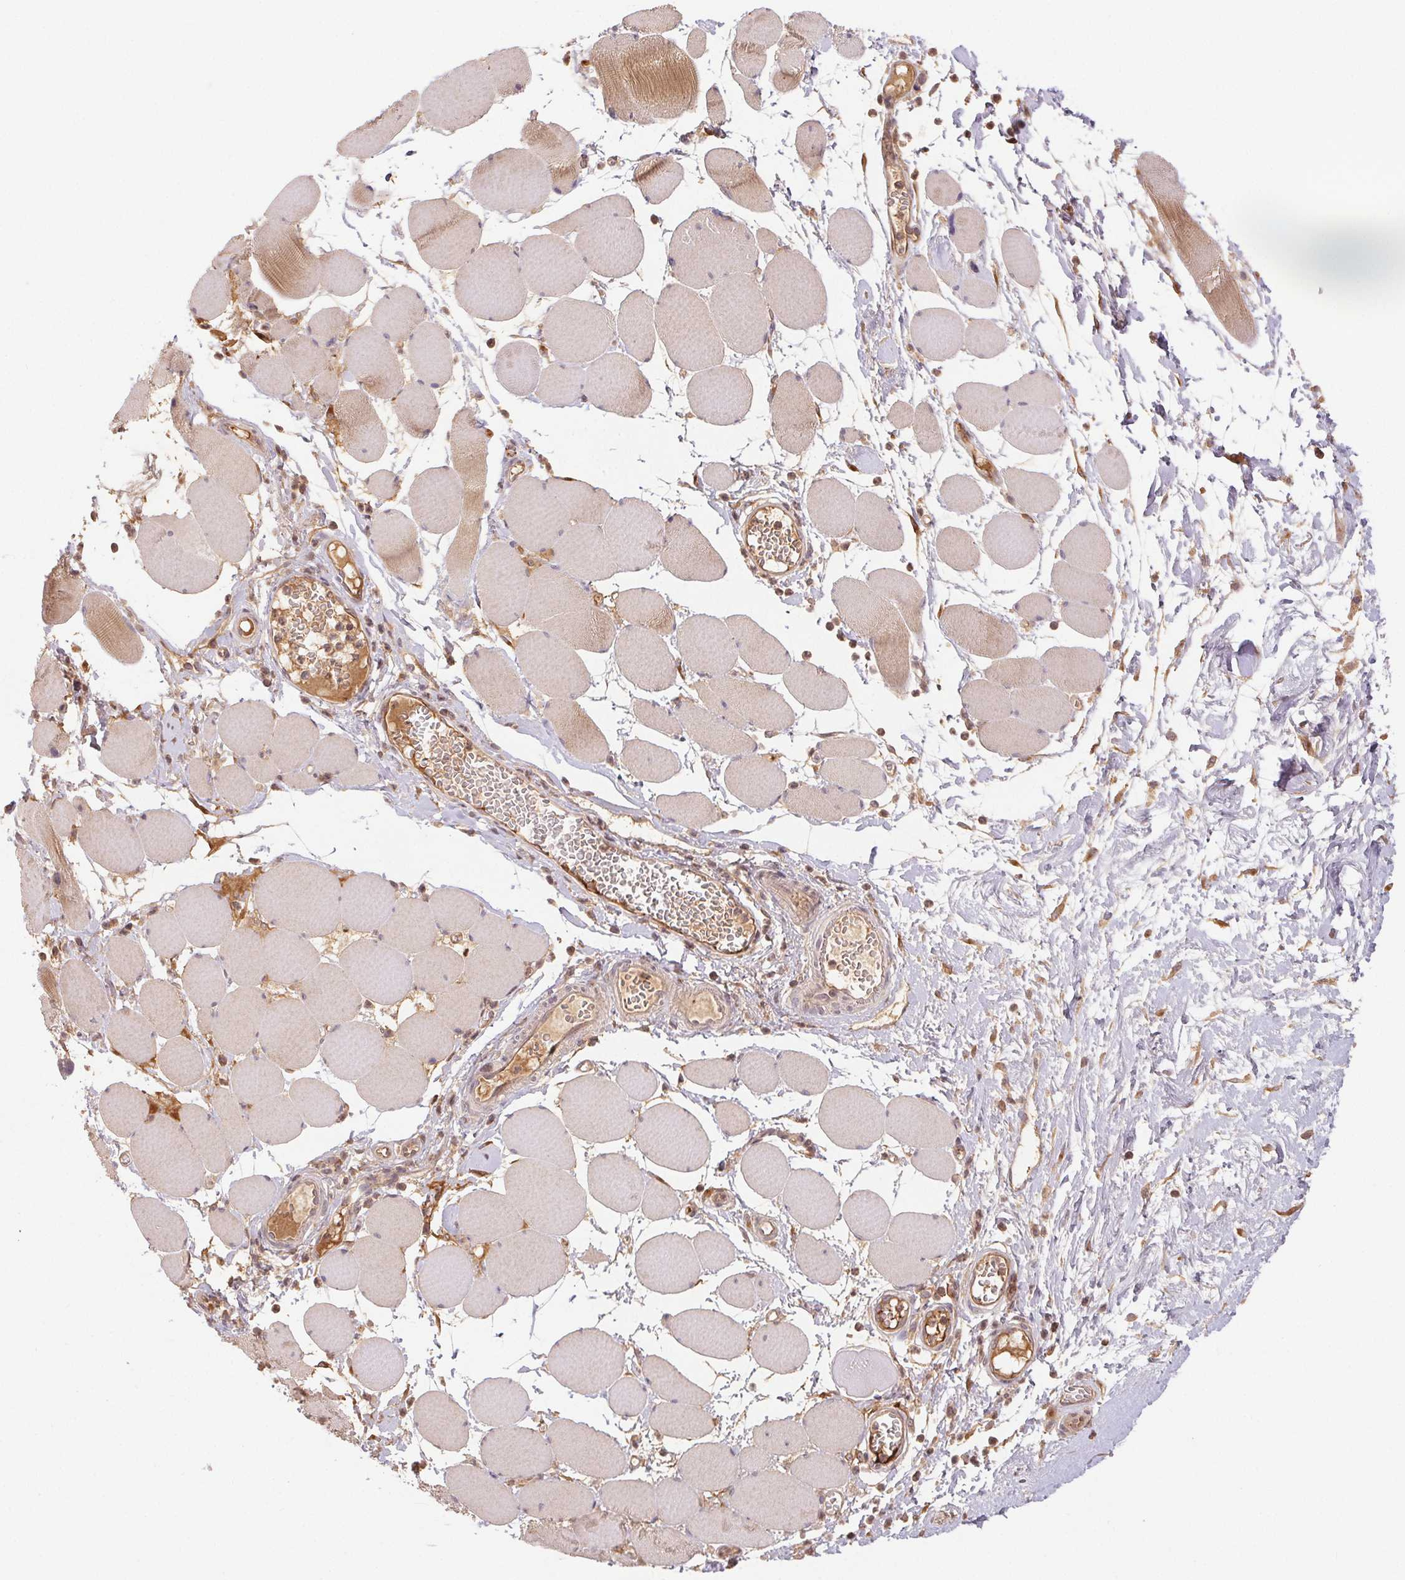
{"staining": {"intensity": "weak", "quantity": "<25%", "location": "cytoplasmic/membranous"}, "tissue": "skeletal muscle", "cell_type": "Myocytes", "image_type": "normal", "snomed": [{"axis": "morphology", "description": "Normal tissue, NOS"}, {"axis": "topography", "description": "Skeletal muscle"}], "caption": "This is an immunohistochemistry (IHC) histopathology image of benign human skeletal muscle. There is no staining in myocytes.", "gene": "MAPKAPK2", "patient": {"sex": "female", "age": 75}}